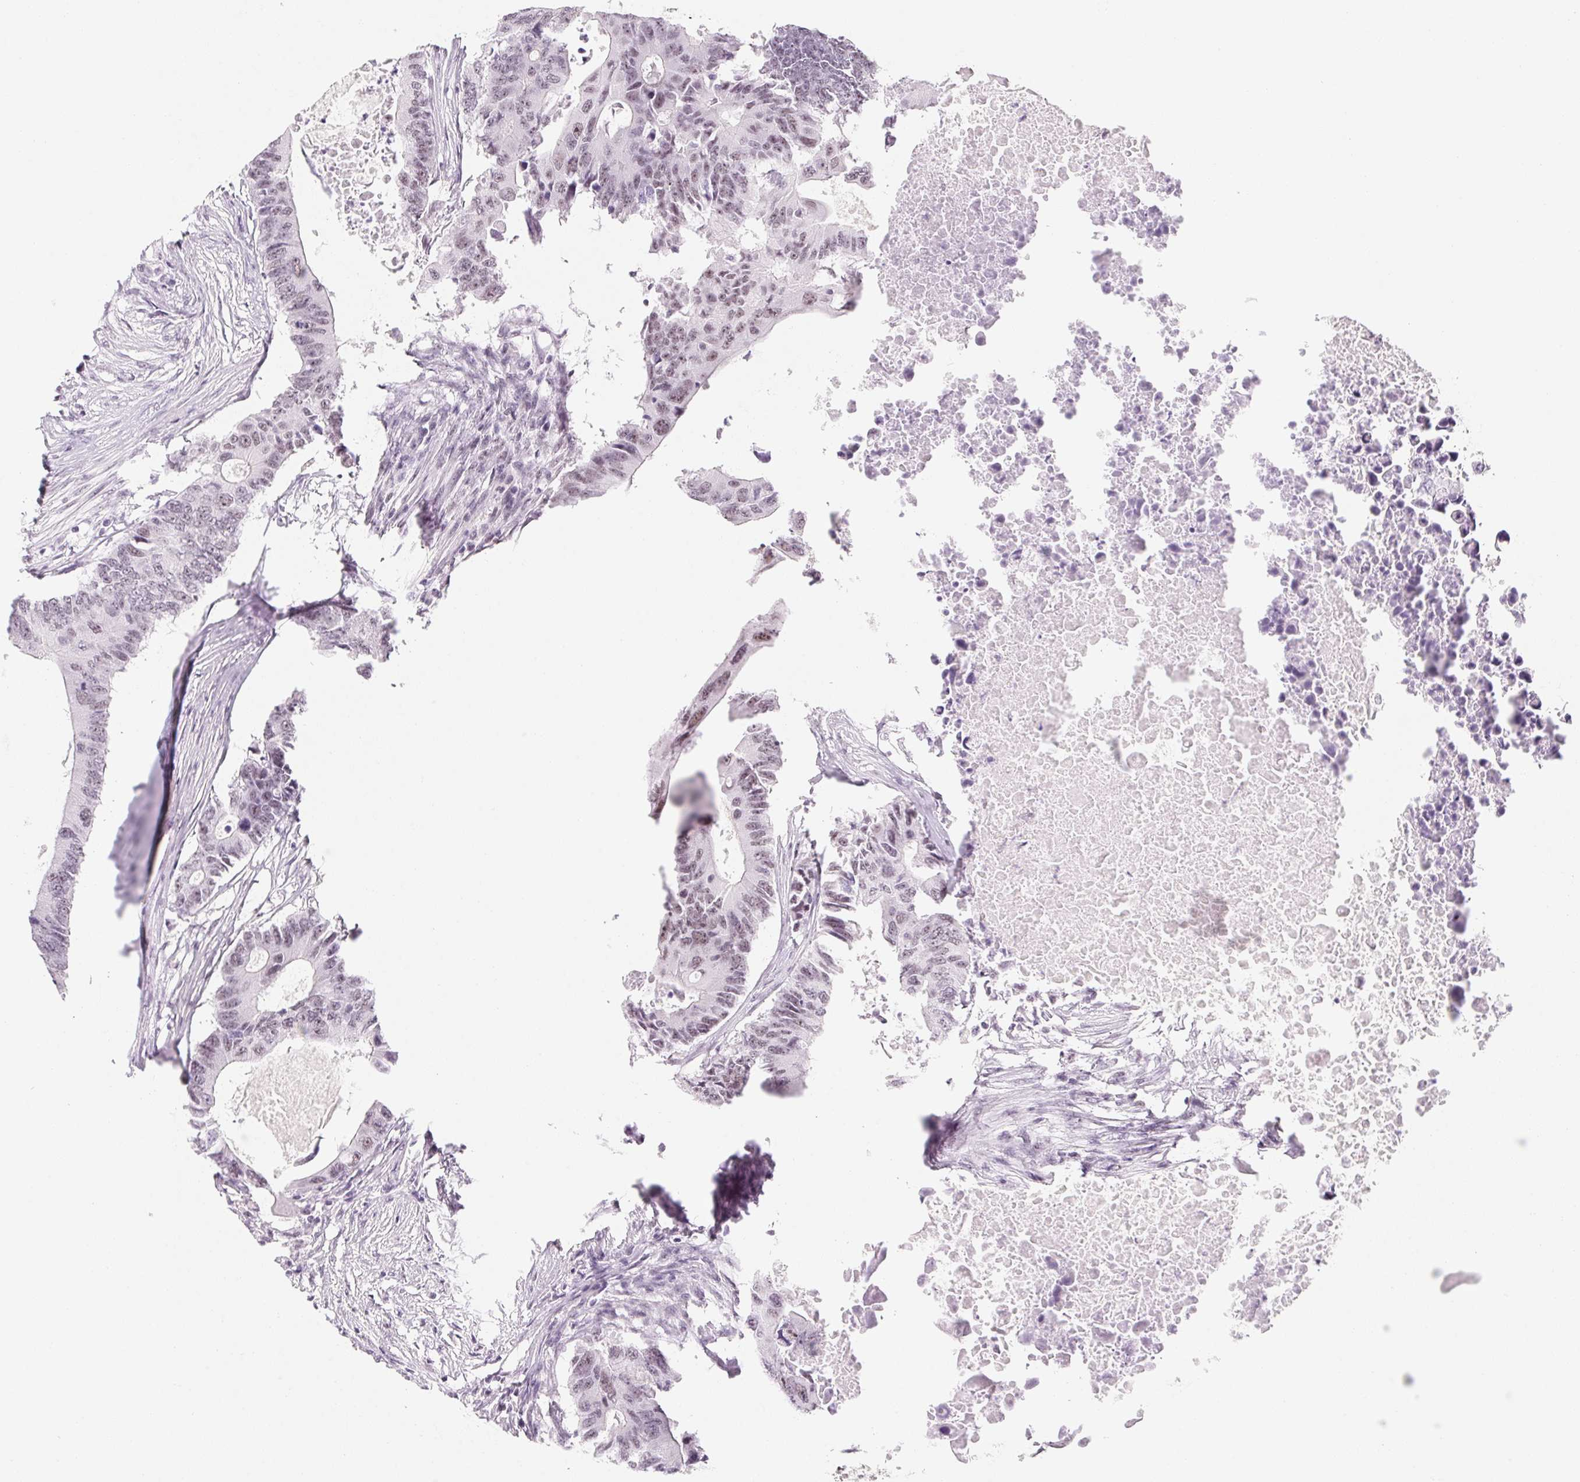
{"staining": {"intensity": "weak", "quantity": "25%-75%", "location": "nuclear"}, "tissue": "colorectal cancer", "cell_type": "Tumor cells", "image_type": "cancer", "snomed": [{"axis": "morphology", "description": "Adenocarcinoma, NOS"}, {"axis": "topography", "description": "Colon"}], "caption": "About 25%-75% of tumor cells in adenocarcinoma (colorectal) reveal weak nuclear protein expression as visualized by brown immunohistochemical staining.", "gene": "ZIC4", "patient": {"sex": "male", "age": 71}}